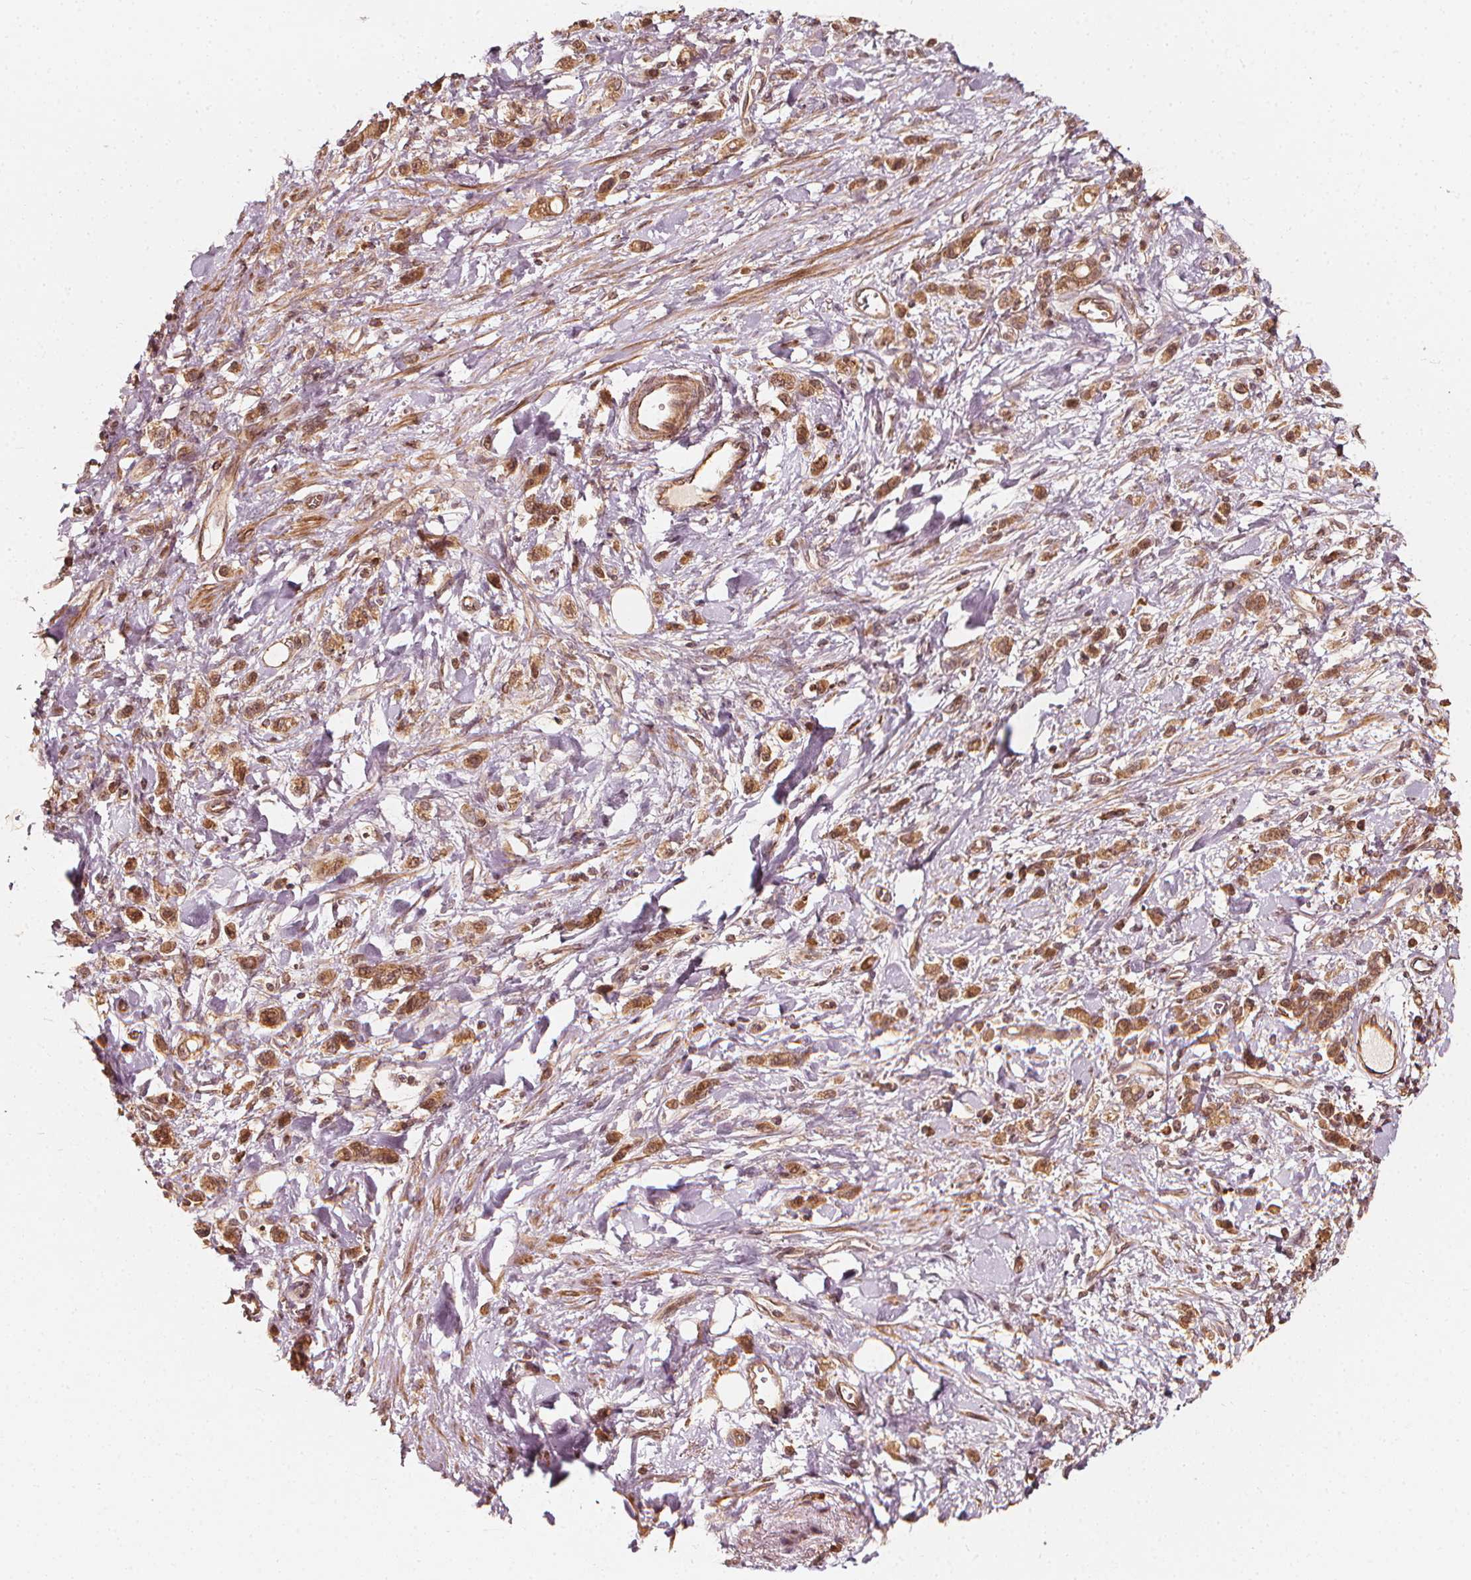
{"staining": {"intensity": "moderate", "quantity": ">75%", "location": "cytoplasmic/membranous"}, "tissue": "stomach cancer", "cell_type": "Tumor cells", "image_type": "cancer", "snomed": [{"axis": "morphology", "description": "Adenocarcinoma, NOS"}, {"axis": "topography", "description": "Stomach"}], "caption": "There is medium levels of moderate cytoplasmic/membranous positivity in tumor cells of stomach cancer, as demonstrated by immunohistochemical staining (brown color).", "gene": "NPC1", "patient": {"sex": "male", "age": 77}}